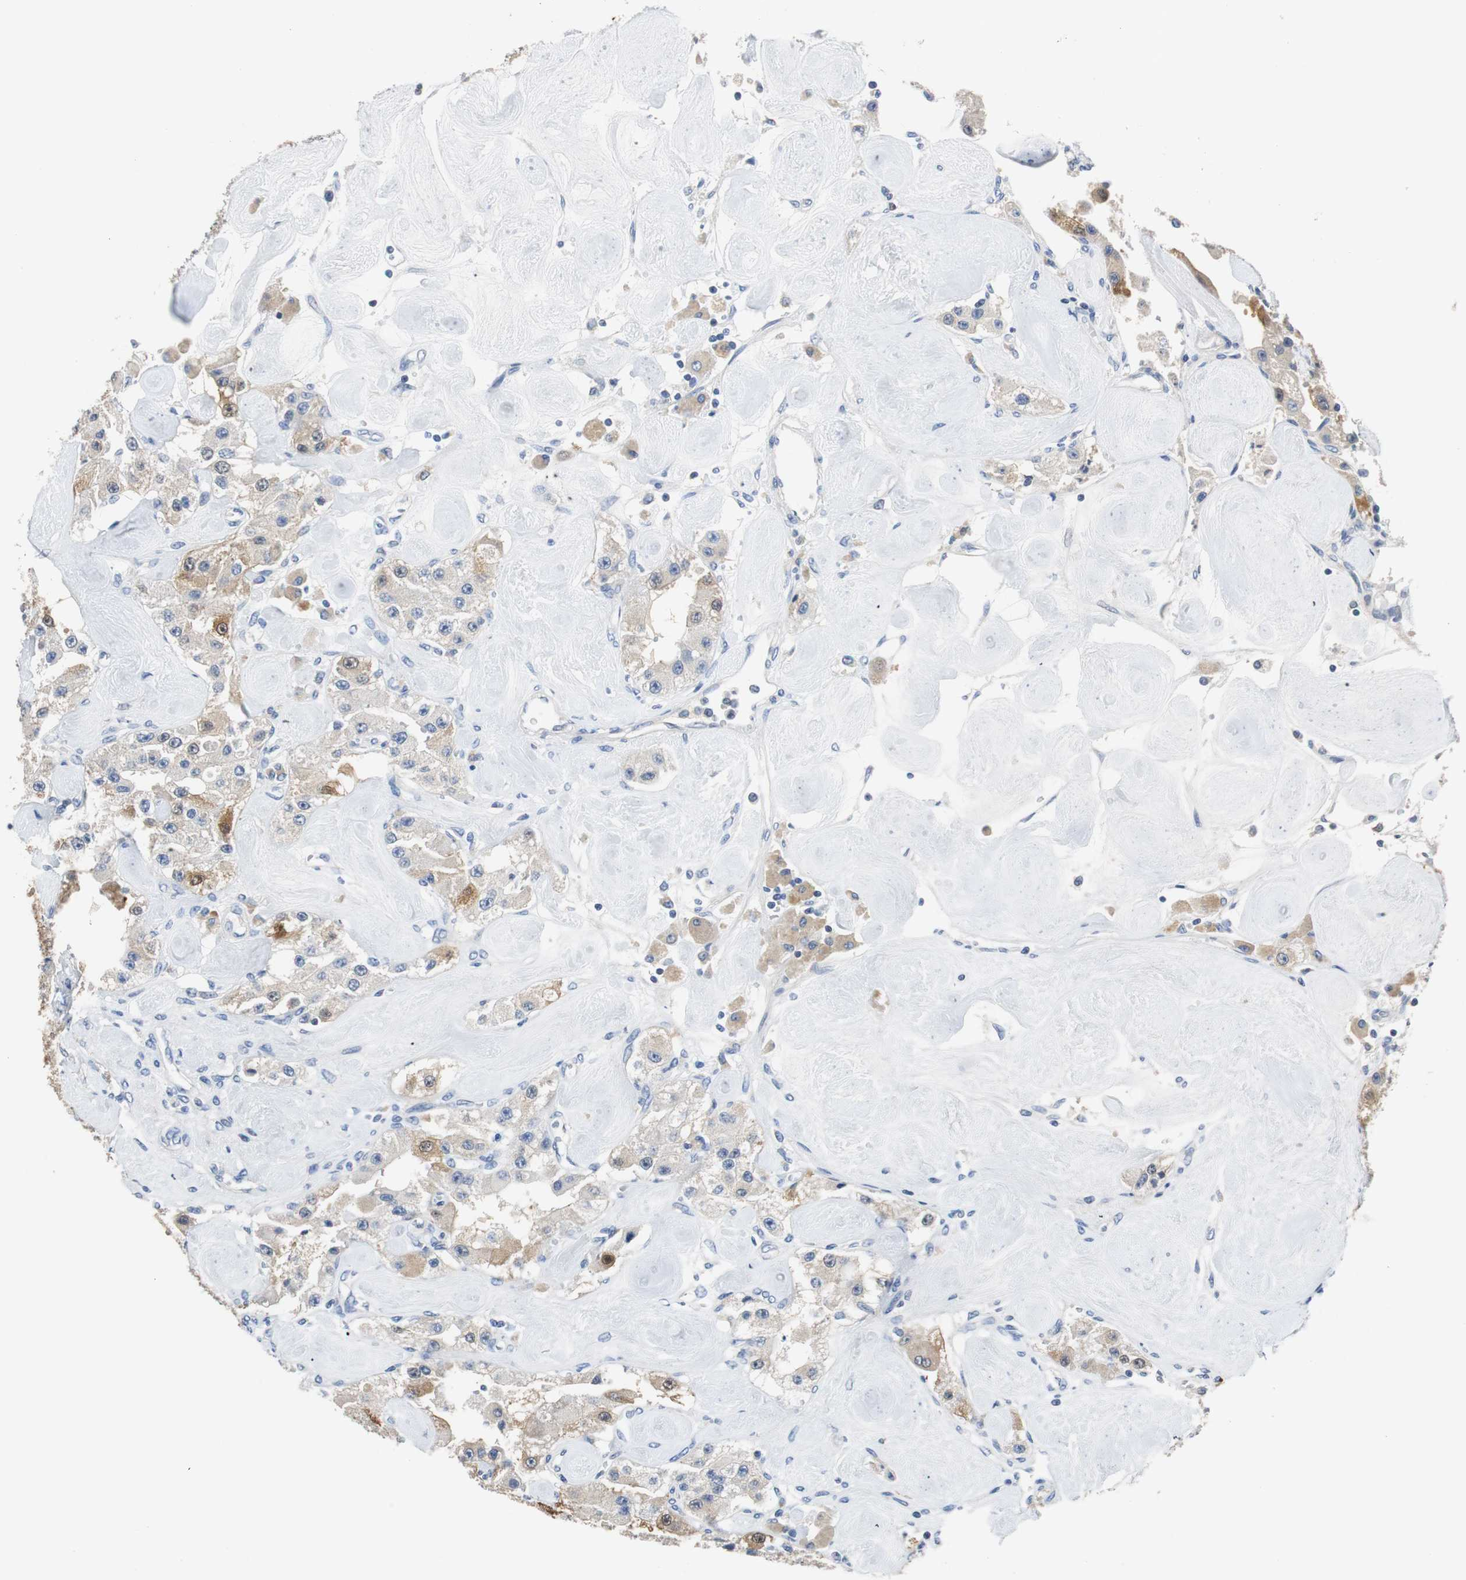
{"staining": {"intensity": "weak", "quantity": ">75%", "location": "cytoplasmic/membranous"}, "tissue": "carcinoid", "cell_type": "Tumor cells", "image_type": "cancer", "snomed": [{"axis": "morphology", "description": "Carcinoid, malignant, NOS"}, {"axis": "topography", "description": "Pancreas"}], "caption": "Carcinoid was stained to show a protein in brown. There is low levels of weak cytoplasmic/membranous expression in about >75% of tumor cells. Immunohistochemistry (ihc) stains the protein of interest in brown and the nuclei are stained blue.", "gene": "PCK1", "patient": {"sex": "male", "age": 41}}